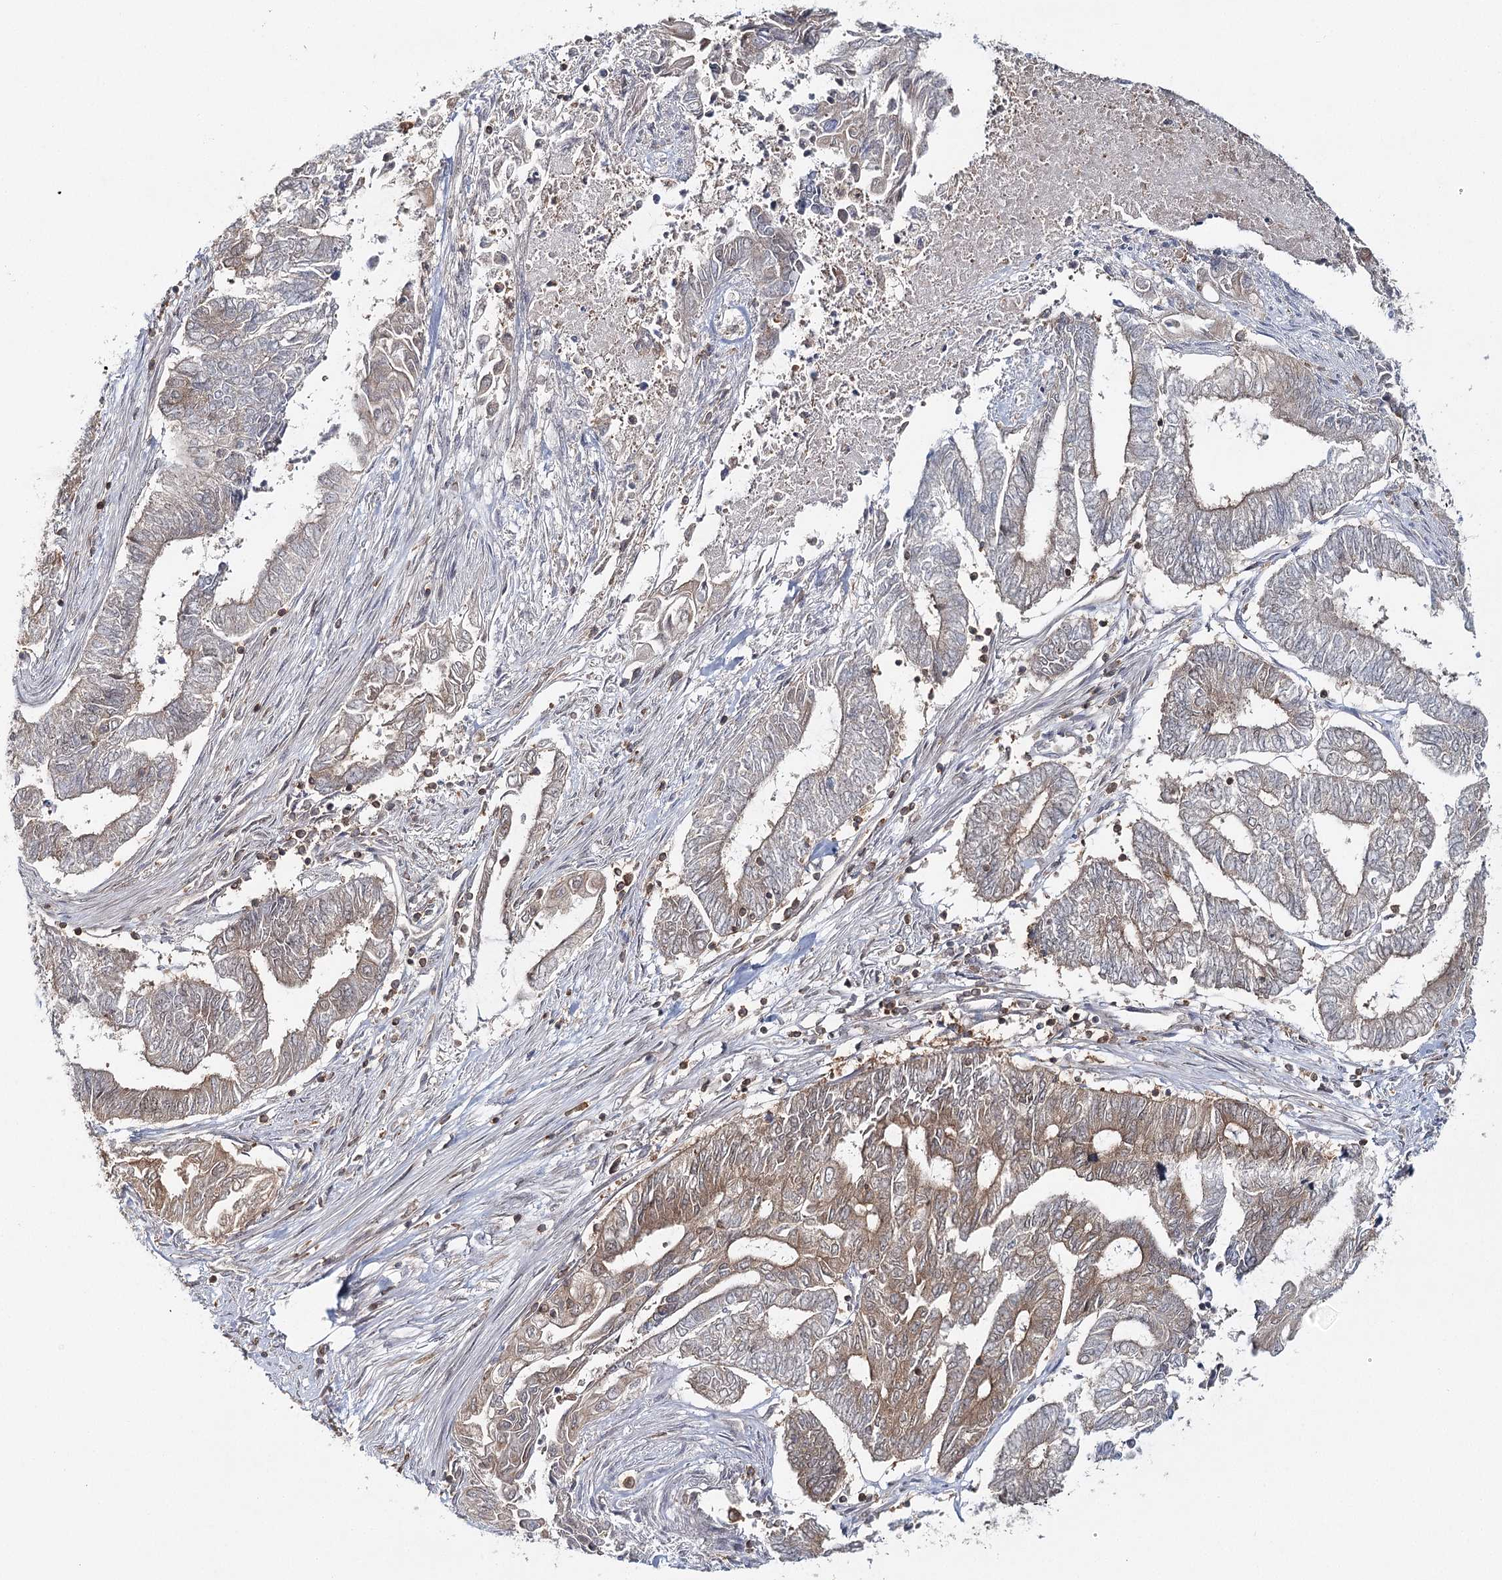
{"staining": {"intensity": "moderate", "quantity": "<25%", "location": "cytoplasmic/membranous"}, "tissue": "endometrial cancer", "cell_type": "Tumor cells", "image_type": "cancer", "snomed": [{"axis": "morphology", "description": "Adenocarcinoma, NOS"}, {"axis": "topography", "description": "Uterus"}, {"axis": "topography", "description": "Endometrium"}], "caption": "Endometrial cancer (adenocarcinoma) tissue exhibits moderate cytoplasmic/membranous positivity in approximately <25% of tumor cells", "gene": "FAM120B", "patient": {"sex": "female", "age": 70}}